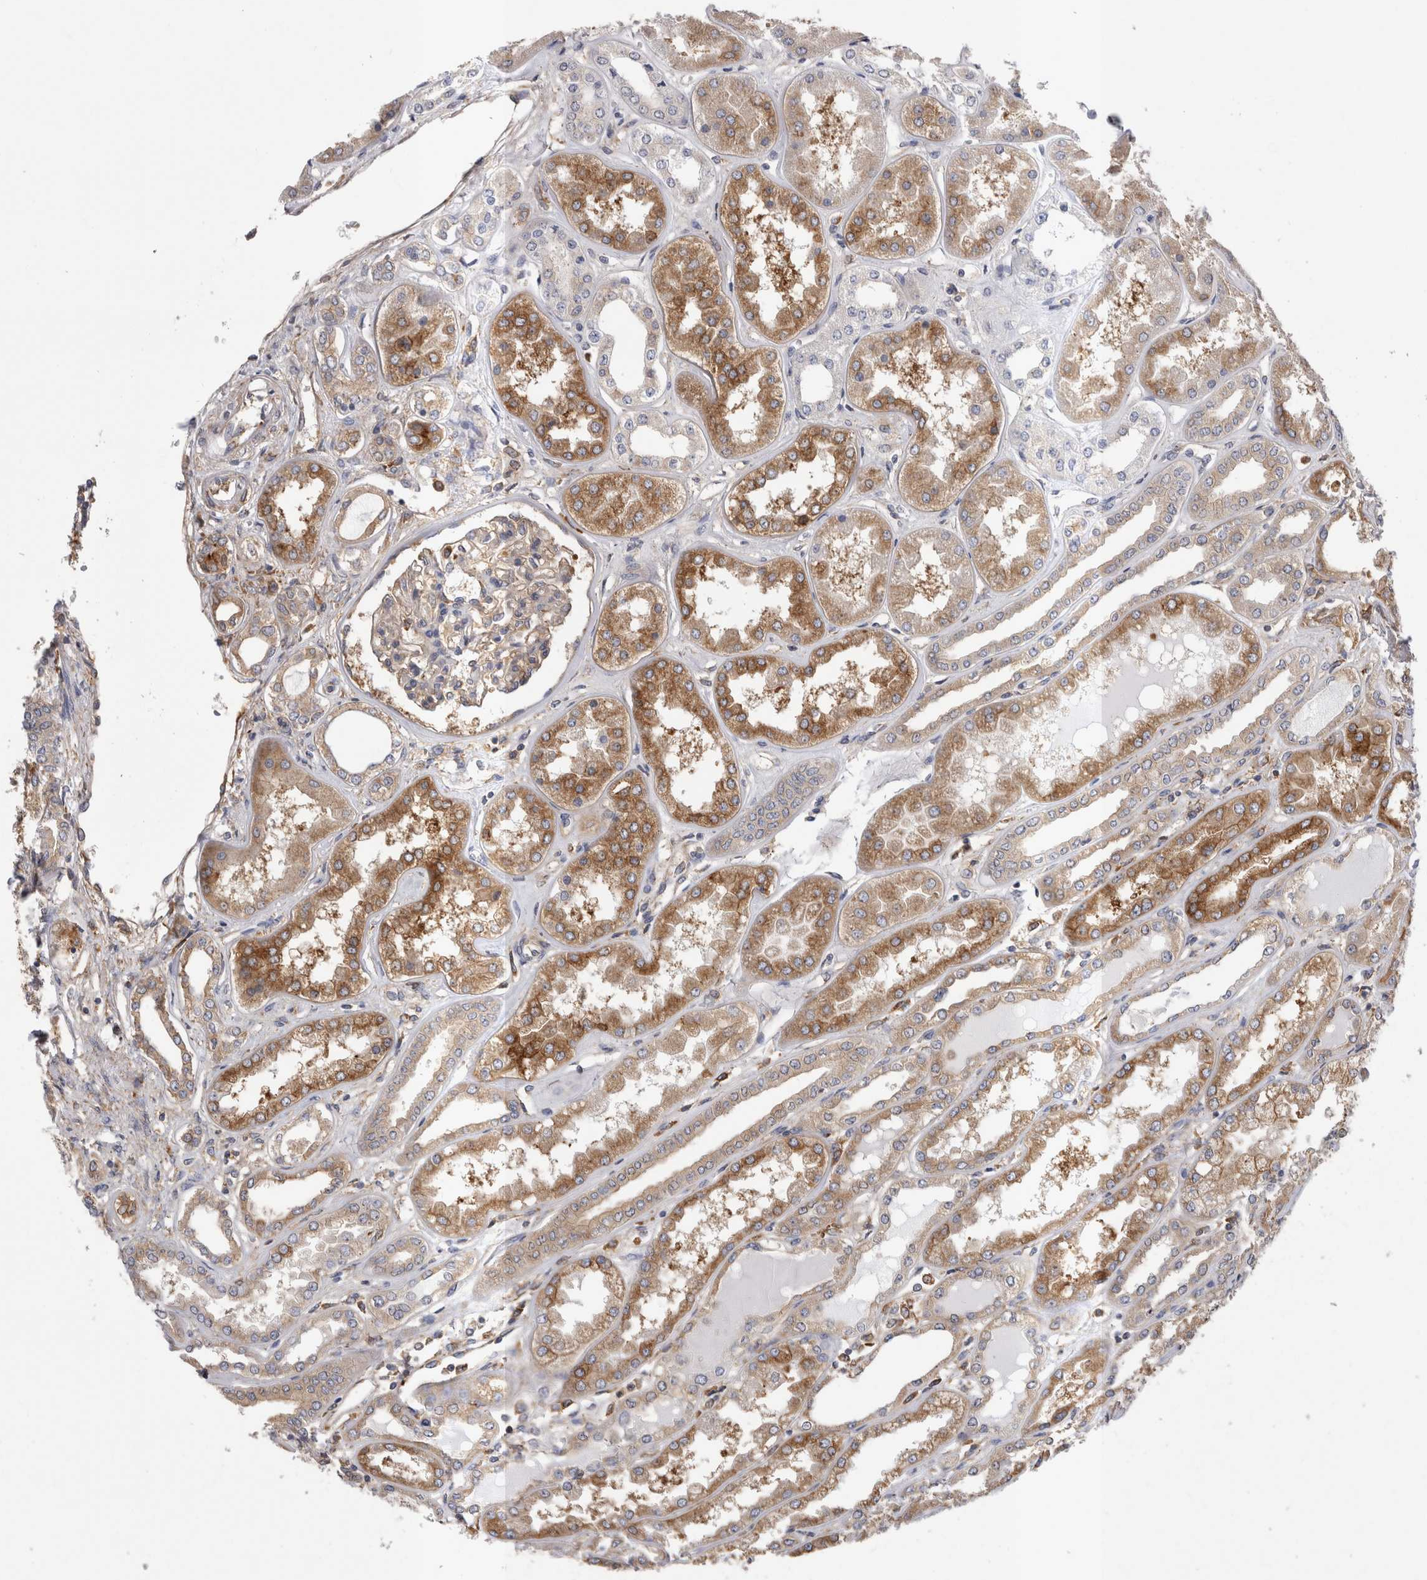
{"staining": {"intensity": "moderate", "quantity": ">75%", "location": "cytoplasmic/membranous"}, "tissue": "kidney", "cell_type": "Cells in glomeruli", "image_type": "normal", "snomed": [{"axis": "morphology", "description": "Normal tissue, NOS"}, {"axis": "topography", "description": "Kidney"}], "caption": "Moderate cytoplasmic/membranous staining is appreciated in approximately >75% of cells in glomeruli in benign kidney. (Stains: DAB in brown, nuclei in blue, Microscopy: brightfield microscopy at high magnification).", "gene": "RAB11FIP1", "patient": {"sex": "female", "age": 56}}